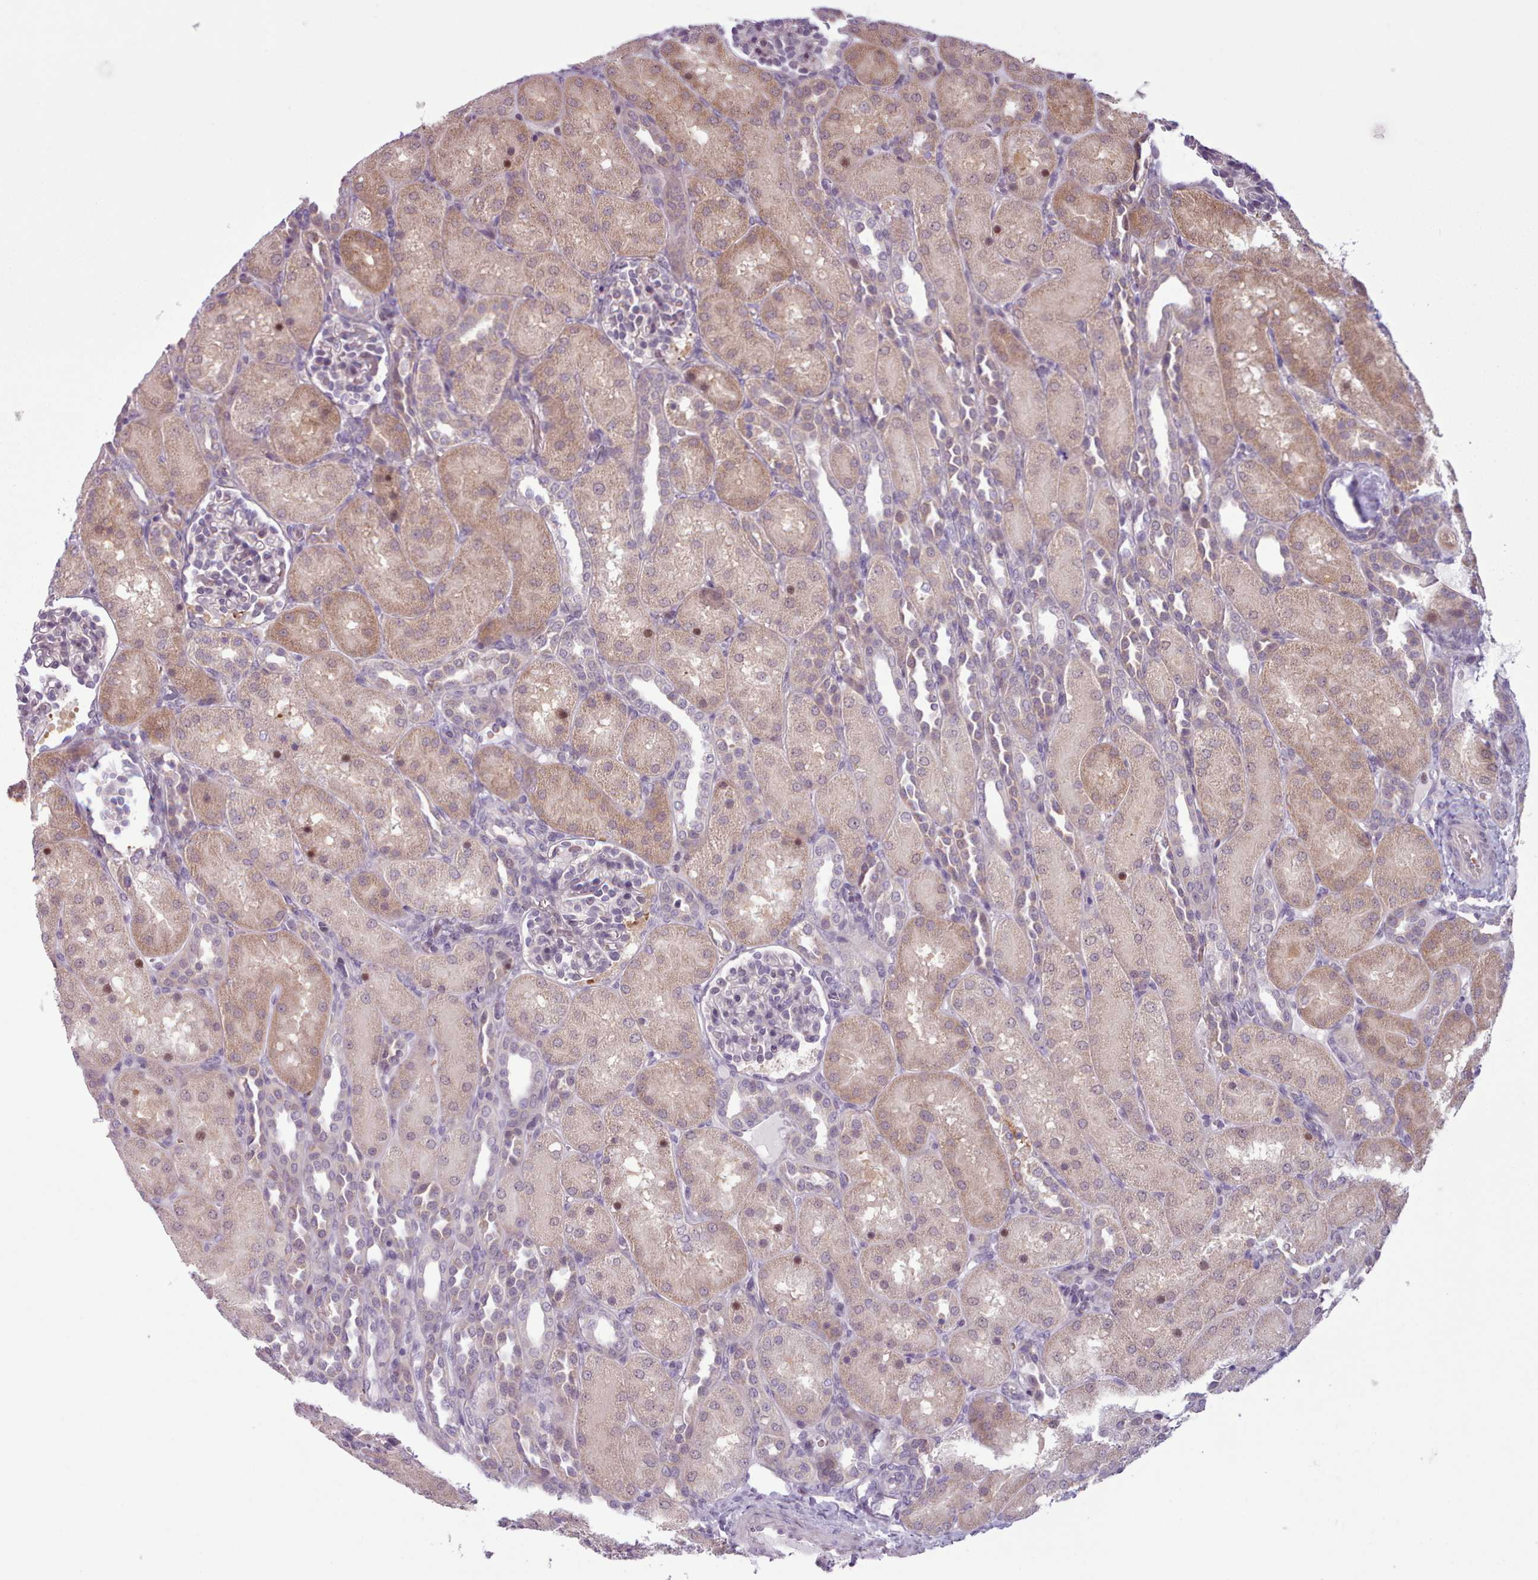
{"staining": {"intensity": "negative", "quantity": "none", "location": "none"}, "tissue": "kidney", "cell_type": "Cells in glomeruli", "image_type": "normal", "snomed": [{"axis": "morphology", "description": "Normal tissue, NOS"}, {"axis": "topography", "description": "Kidney"}], "caption": "Immunohistochemical staining of normal human kidney exhibits no significant positivity in cells in glomeruli.", "gene": "KBTBD6", "patient": {"sex": "male", "age": 1}}